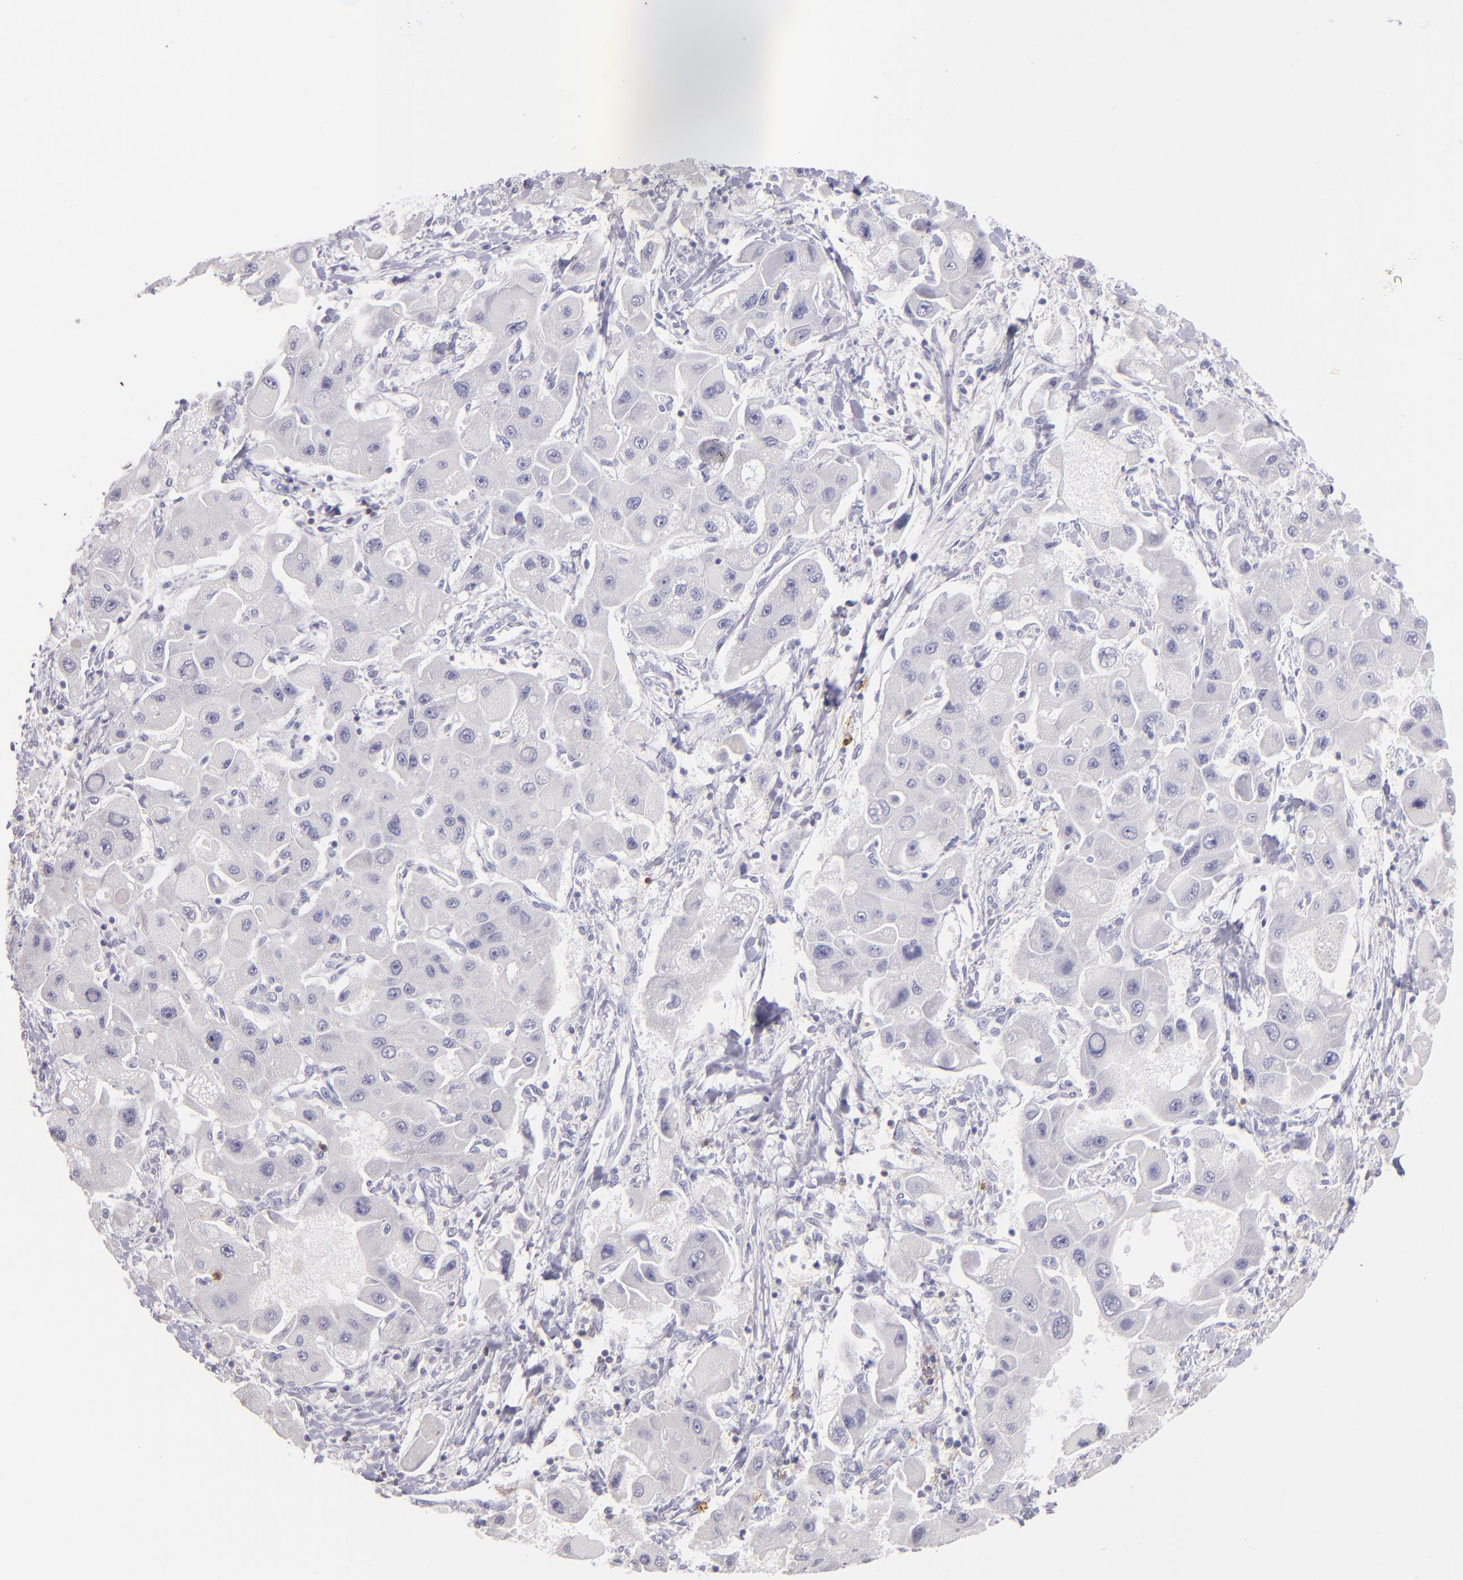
{"staining": {"intensity": "negative", "quantity": "none", "location": "none"}, "tissue": "liver cancer", "cell_type": "Tumor cells", "image_type": "cancer", "snomed": [{"axis": "morphology", "description": "Carcinoma, Hepatocellular, NOS"}, {"axis": "topography", "description": "Liver"}], "caption": "The image displays no significant staining in tumor cells of hepatocellular carcinoma (liver).", "gene": "IL2RA", "patient": {"sex": "male", "age": 24}}